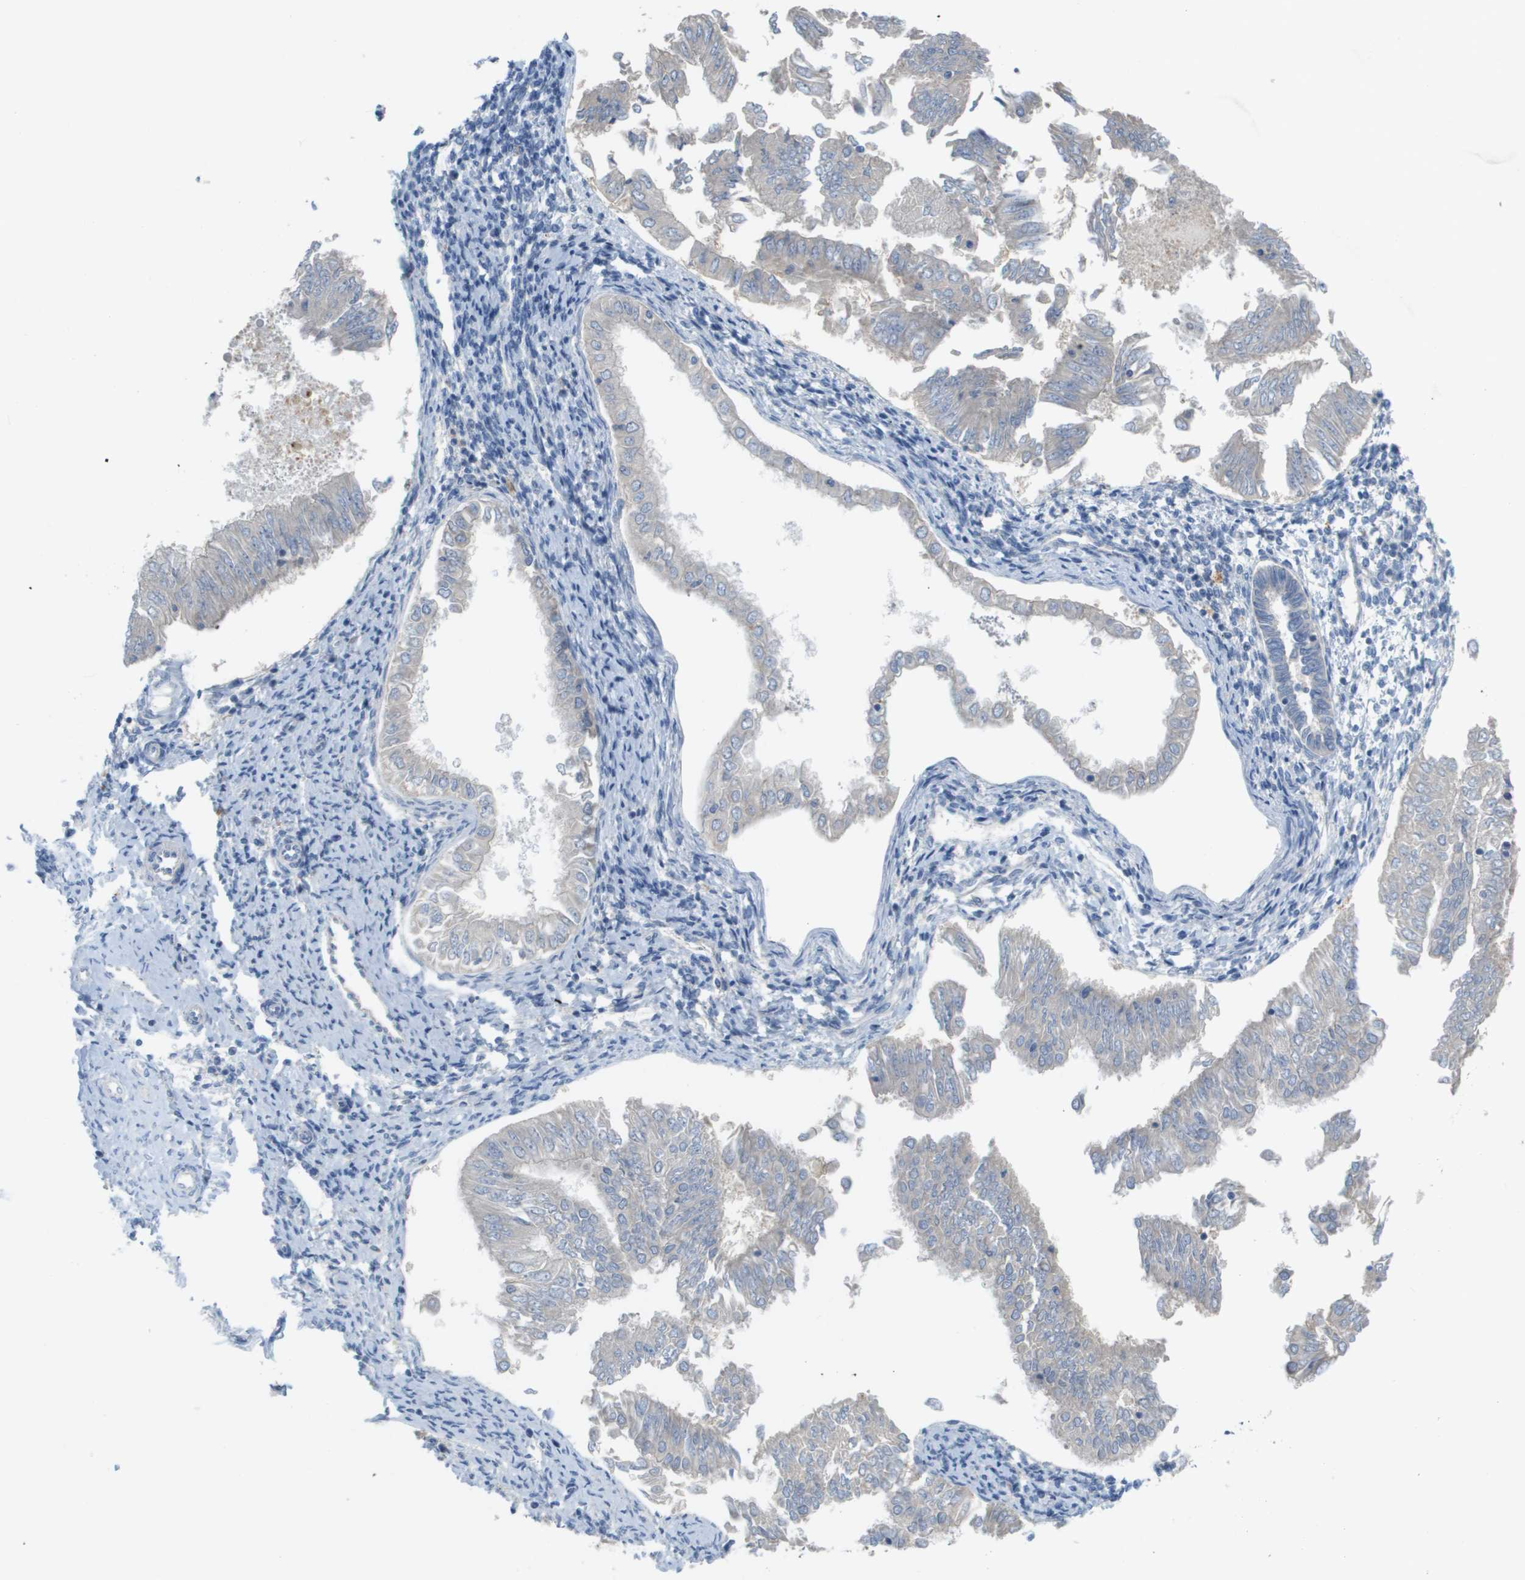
{"staining": {"intensity": "negative", "quantity": "none", "location": "none"}, "tissue": "endometrial cancer", "cell_type": "Tumor cells", "image_type": "cancer", "snomed": [{"axis": "morphology", "description": "Adenocarcinoma, NOS"}, {"axis": "topography", "description": "Endometrium"}], "caption": "A histopathology image of human adenocarcinoma (endometrial) is negative for staining in tumor cells. The staining is performed using DAB (3,3'-diaminobenzidine) brown chromogen with nuclei counter-stained in using hematoxylin.", "gene": "UBA5", "patient": {"sex": "female", "age": 53}}